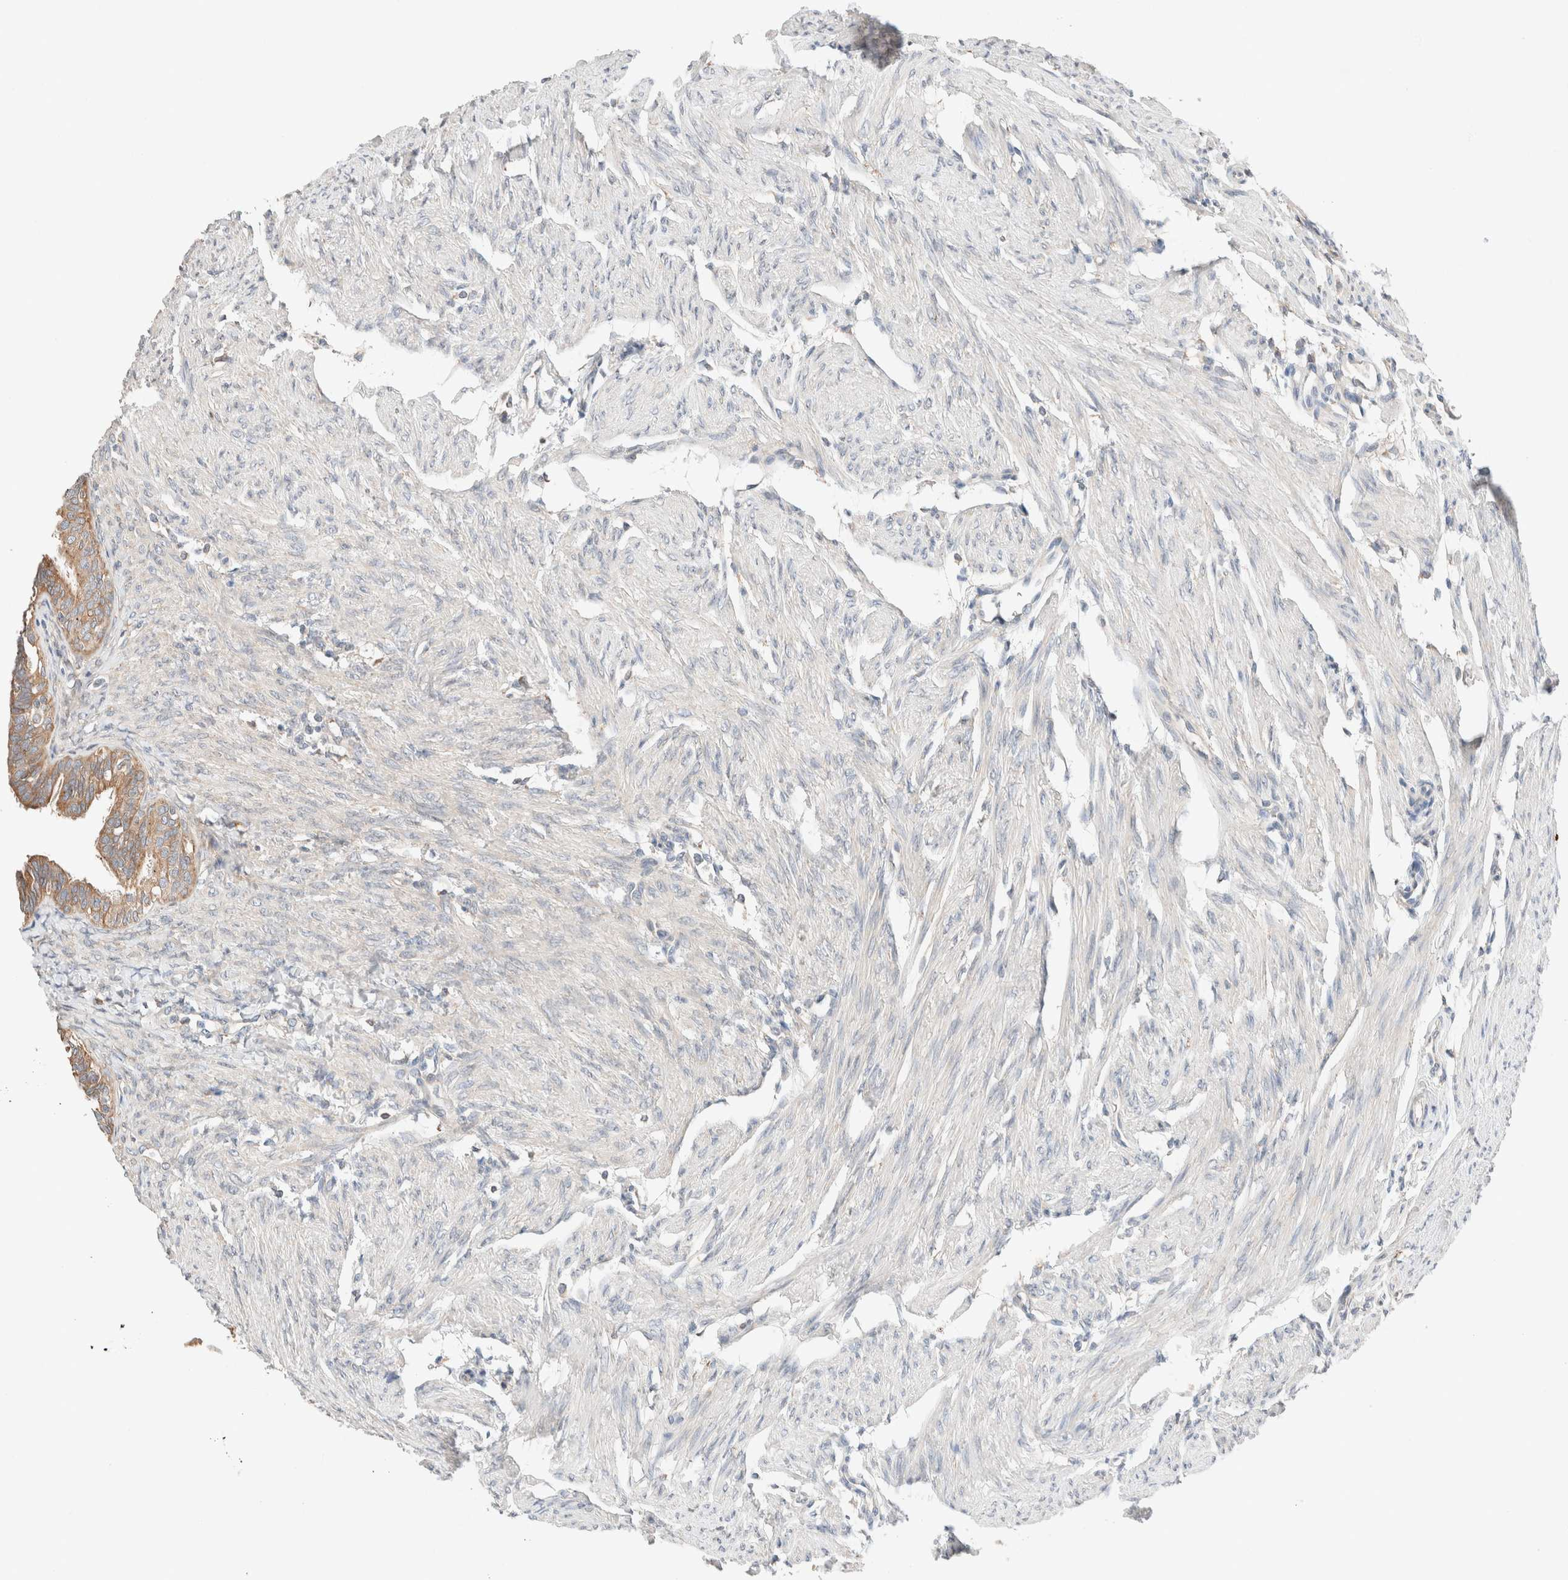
{"staining": {"intensity": "moderate", "quantity": "25%-75%", "location": "cytoplasmic/membranous"}, "tissue": "fallopian tube", "cell_type": "Glandular cells", "image_type": "normal", "snomed": [{"axis": "morphology", "description": "Normal tissue, NOS"}, {"axis": "topography", "description": "Fallopian tube"}, {"axis": "topography", "description": "Ovary"}], "caption": "Immunohistochemistry (DAB (3,3'-diaminobenzidine)) staining of unremarkable human fallopian tube reveals moderate cytoplasmic/membranous protein expression in about 25%-75% of glandular cells.", "gene": "PCM1", "patient": {"sex": "female", "age": 23}}